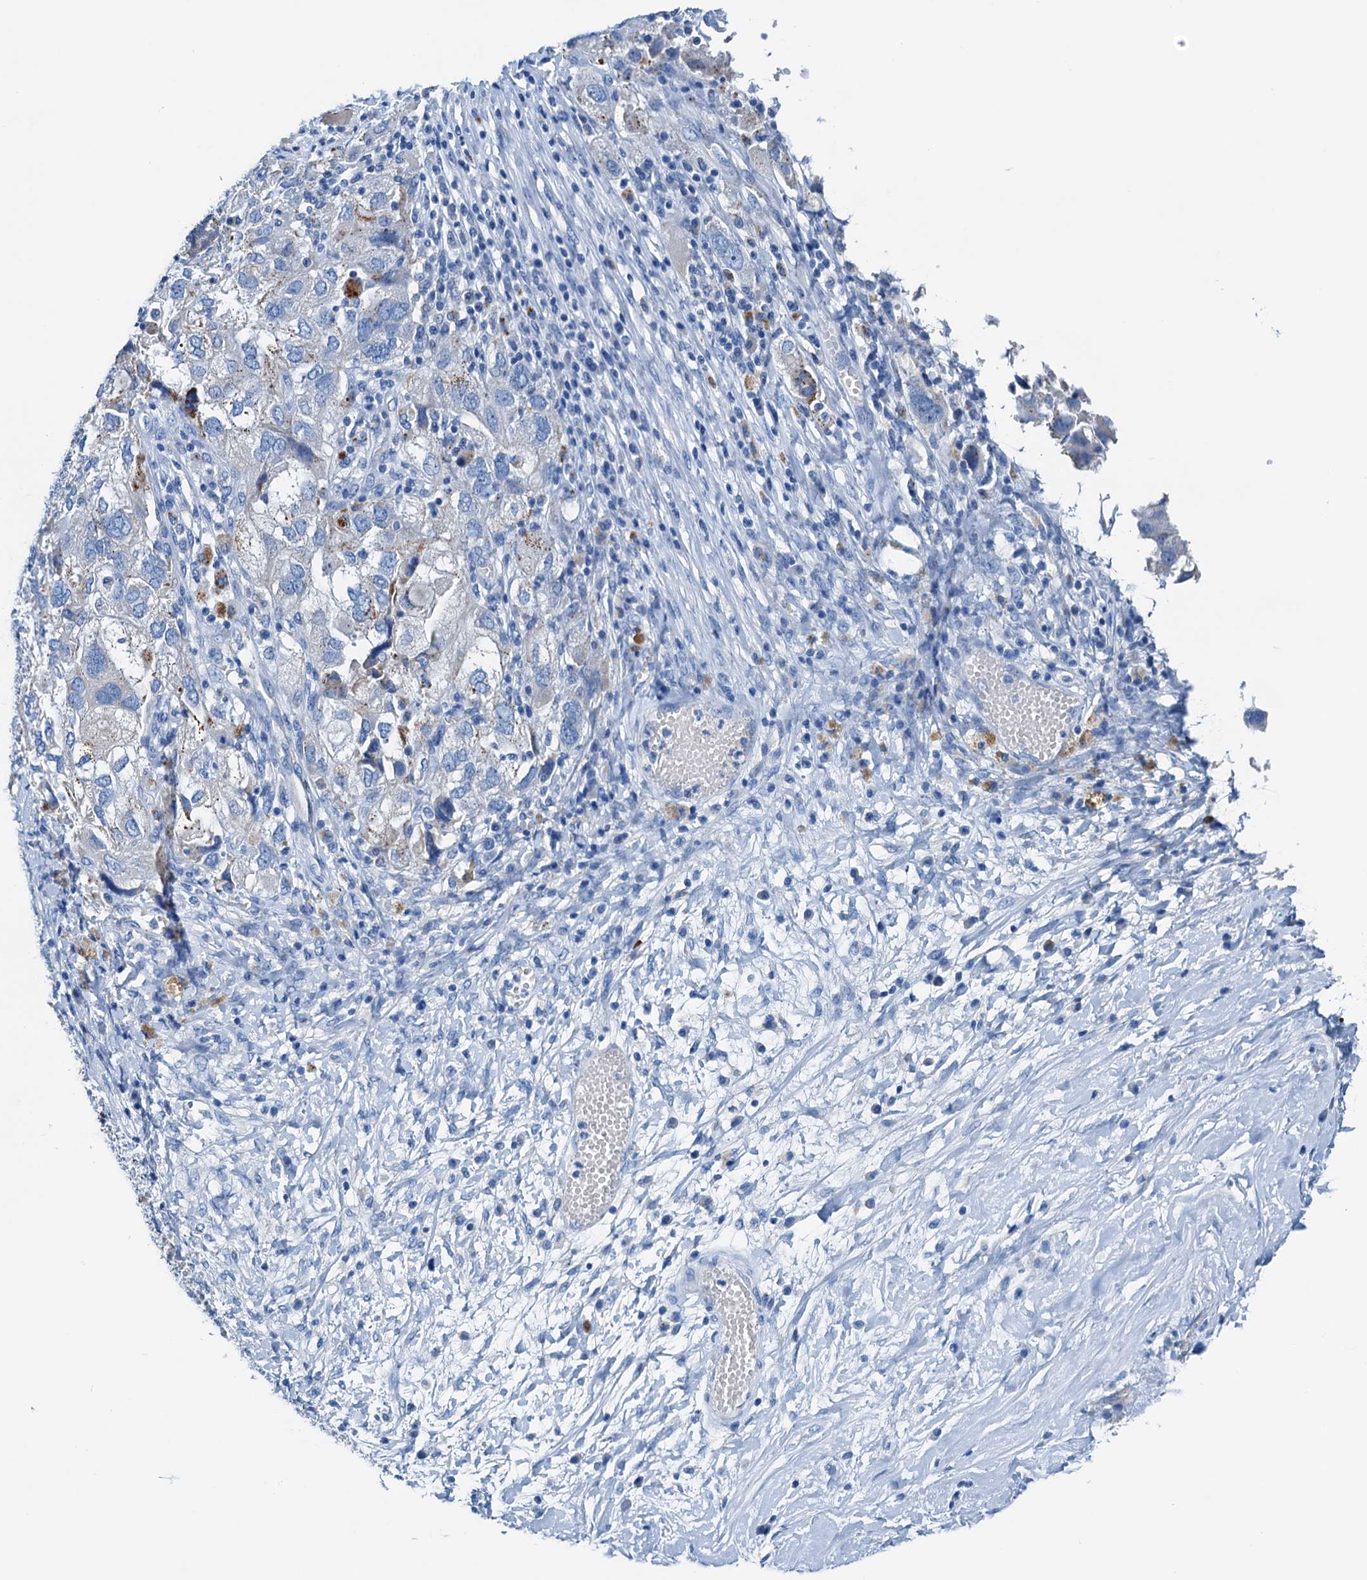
{"staining": {"intensity": "negative", "quantity": "none", "location": "none"}, "tissue": "ovarian cancer", "cell_type": "Tumor cells", "image_type": "cancer", "snomed": [{"axis": "morphology", "description": "Carcinoma, NOS"}, {"axis": "morphology", "description": "Cystadenocarcinoma, serous, NOS"}, {"axis": "topography", "description": "Ovary"}], "caption": "Immunohistochemistry photomicrograph of neoplastic tissue: human ovarian carcinoma stained with DAB (3,3'-diaminobenzidine) reveals no significant protein staining in tumor cells. The staining was performed using DAB (3,3'-diaminobenzidine) to visualize the protein expression in brown, while the nuclei were stained in blue with hematoxylin (Magnification: 20x).", "gene": "C1QTNF4", "patient": {"sex": "female", "age": 69}}